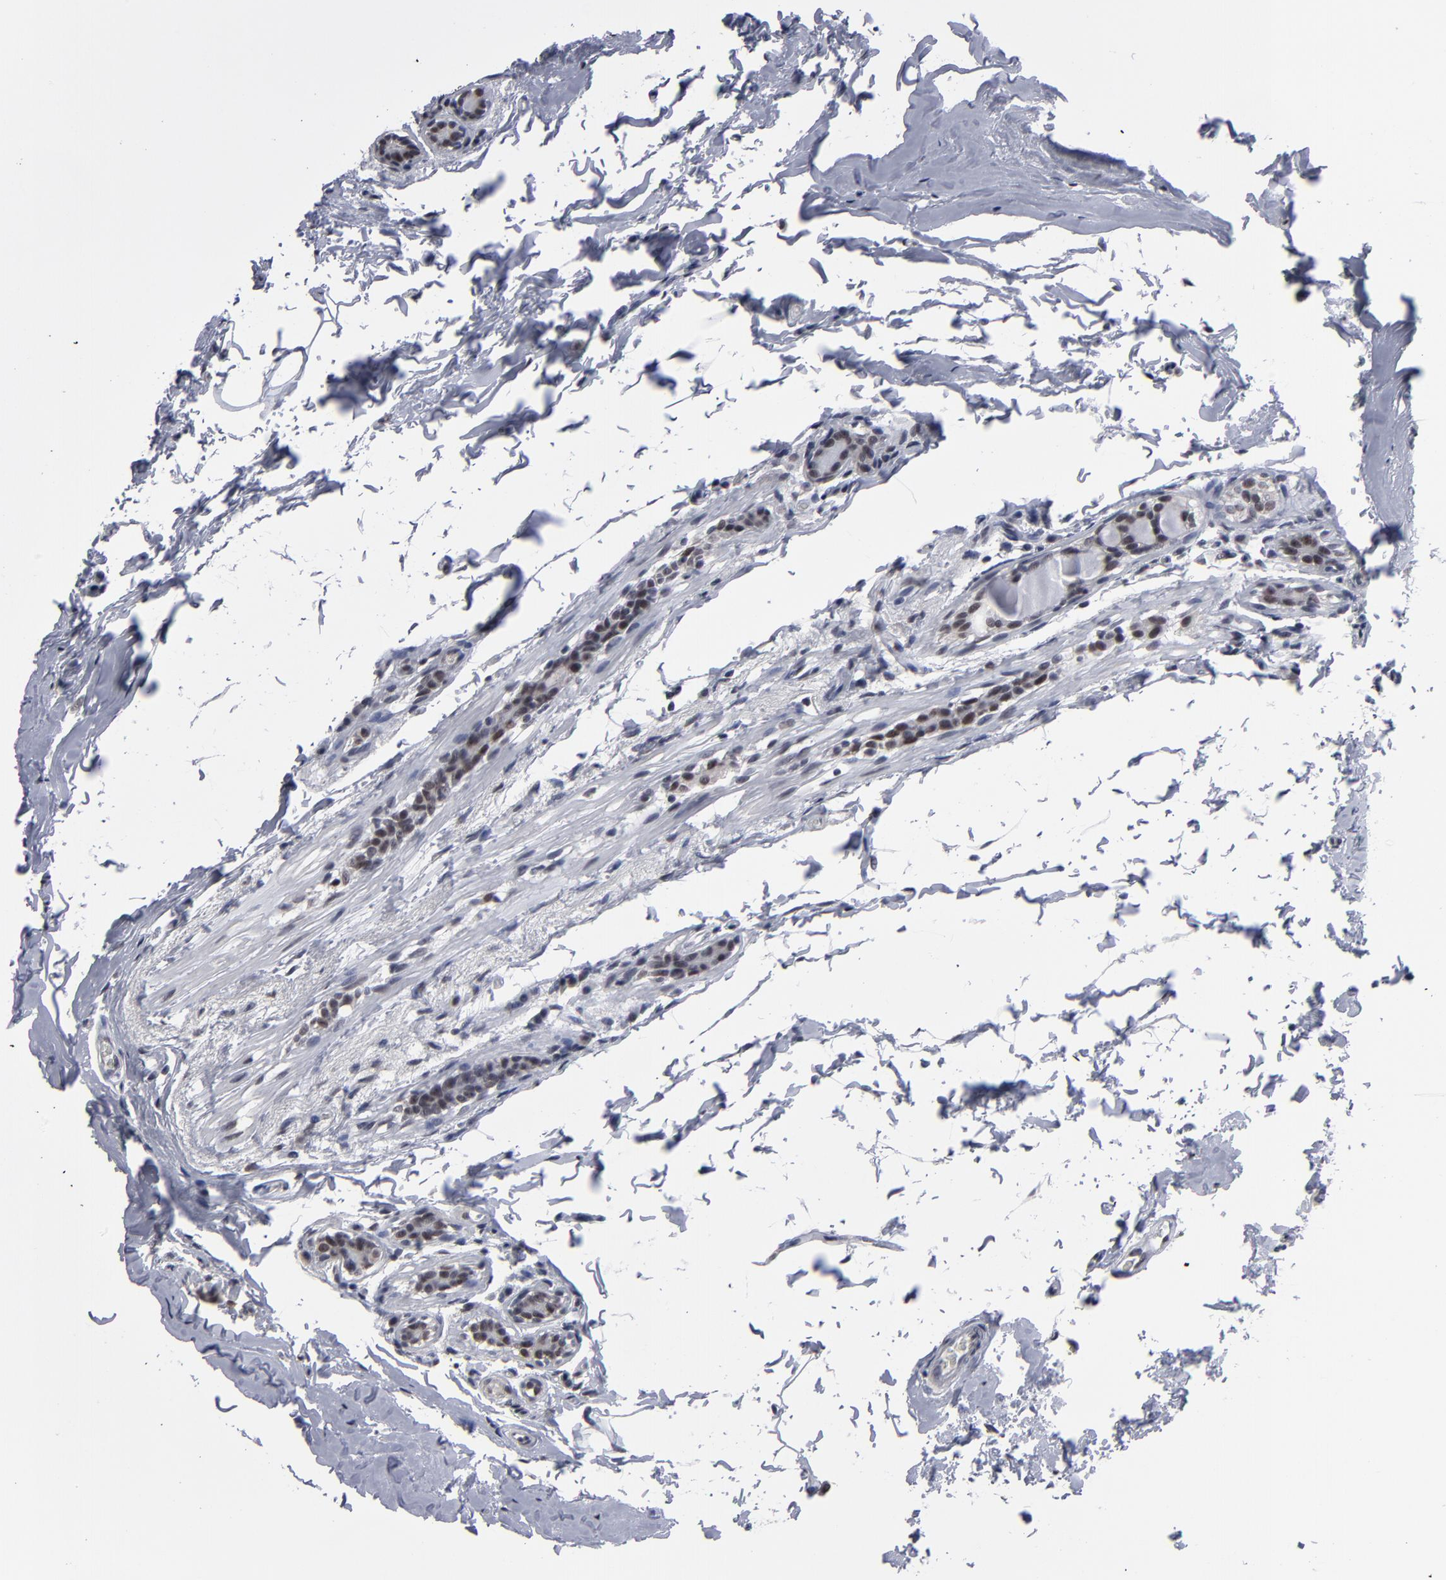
{"staining": {"intensity": "moderate", "quantity": "25%-75%", "location": "nuclear"}, "tissue": "breast cancer", "cell_type": "Tumor cells", "image_type": "cancer", "snomed": [{"axis": "morphology", "description": "Lobular carcinoma"}, {"axis": "topography", "description": "Breast"}], "caption": "Immunohistochemistry (IHC) (DAB (3,3'-diaminobenzidine)) staining of lobular carcinoma (breast) reveals moderate nuclear protein positivity in about 25%-75% of tumor cells. (brown staining indicates protein expression, while blue staining denotes nuclei).", "gene": "SSRP1", "patient": {"sex": "female", "age": 55}}